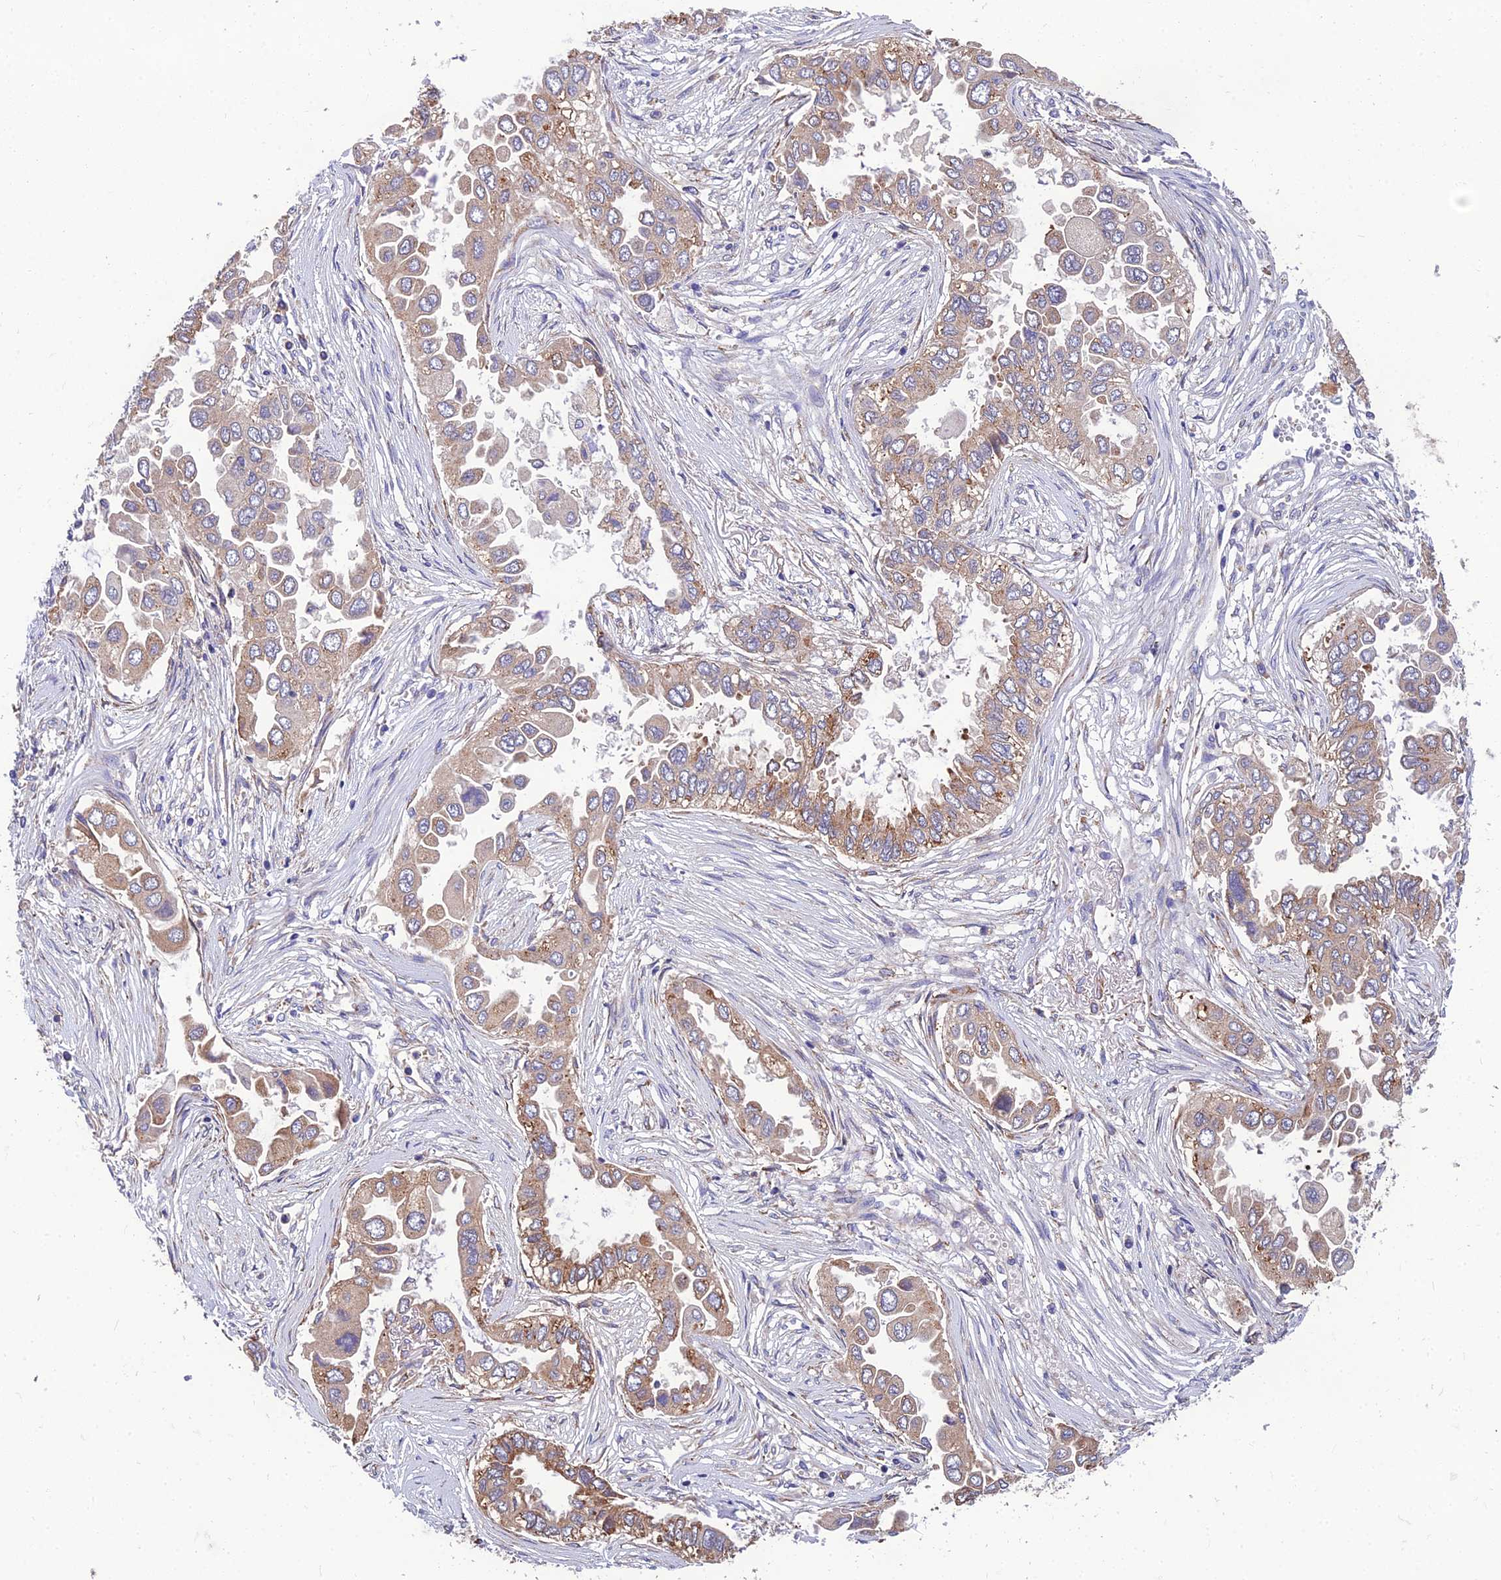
{"staining": {"intensity": "weak", "quantity": "25%-75%", "location": "cytoplasmic/membranous"}, "tissue": "lung cancer", "cell_type": "Tumor cells", "image_type": "cancer", "snomed": [{"axis": "morphology", "description": "Adenocarcinoma, NOS"}, {"axis": "topography", "description": "Lung"}], "caption": "High-magnification brightfield microscopy of adenocarcinoma (lung) stained with DAB (brown) and counterstained with hematoxylin (blue). tumor cells exhibit weak cytoplasmic/membranous expression is identified in approximately25%-75% of cells.", "gene": "UMAD1", "patient": {"sex": "female", "age": 76}}